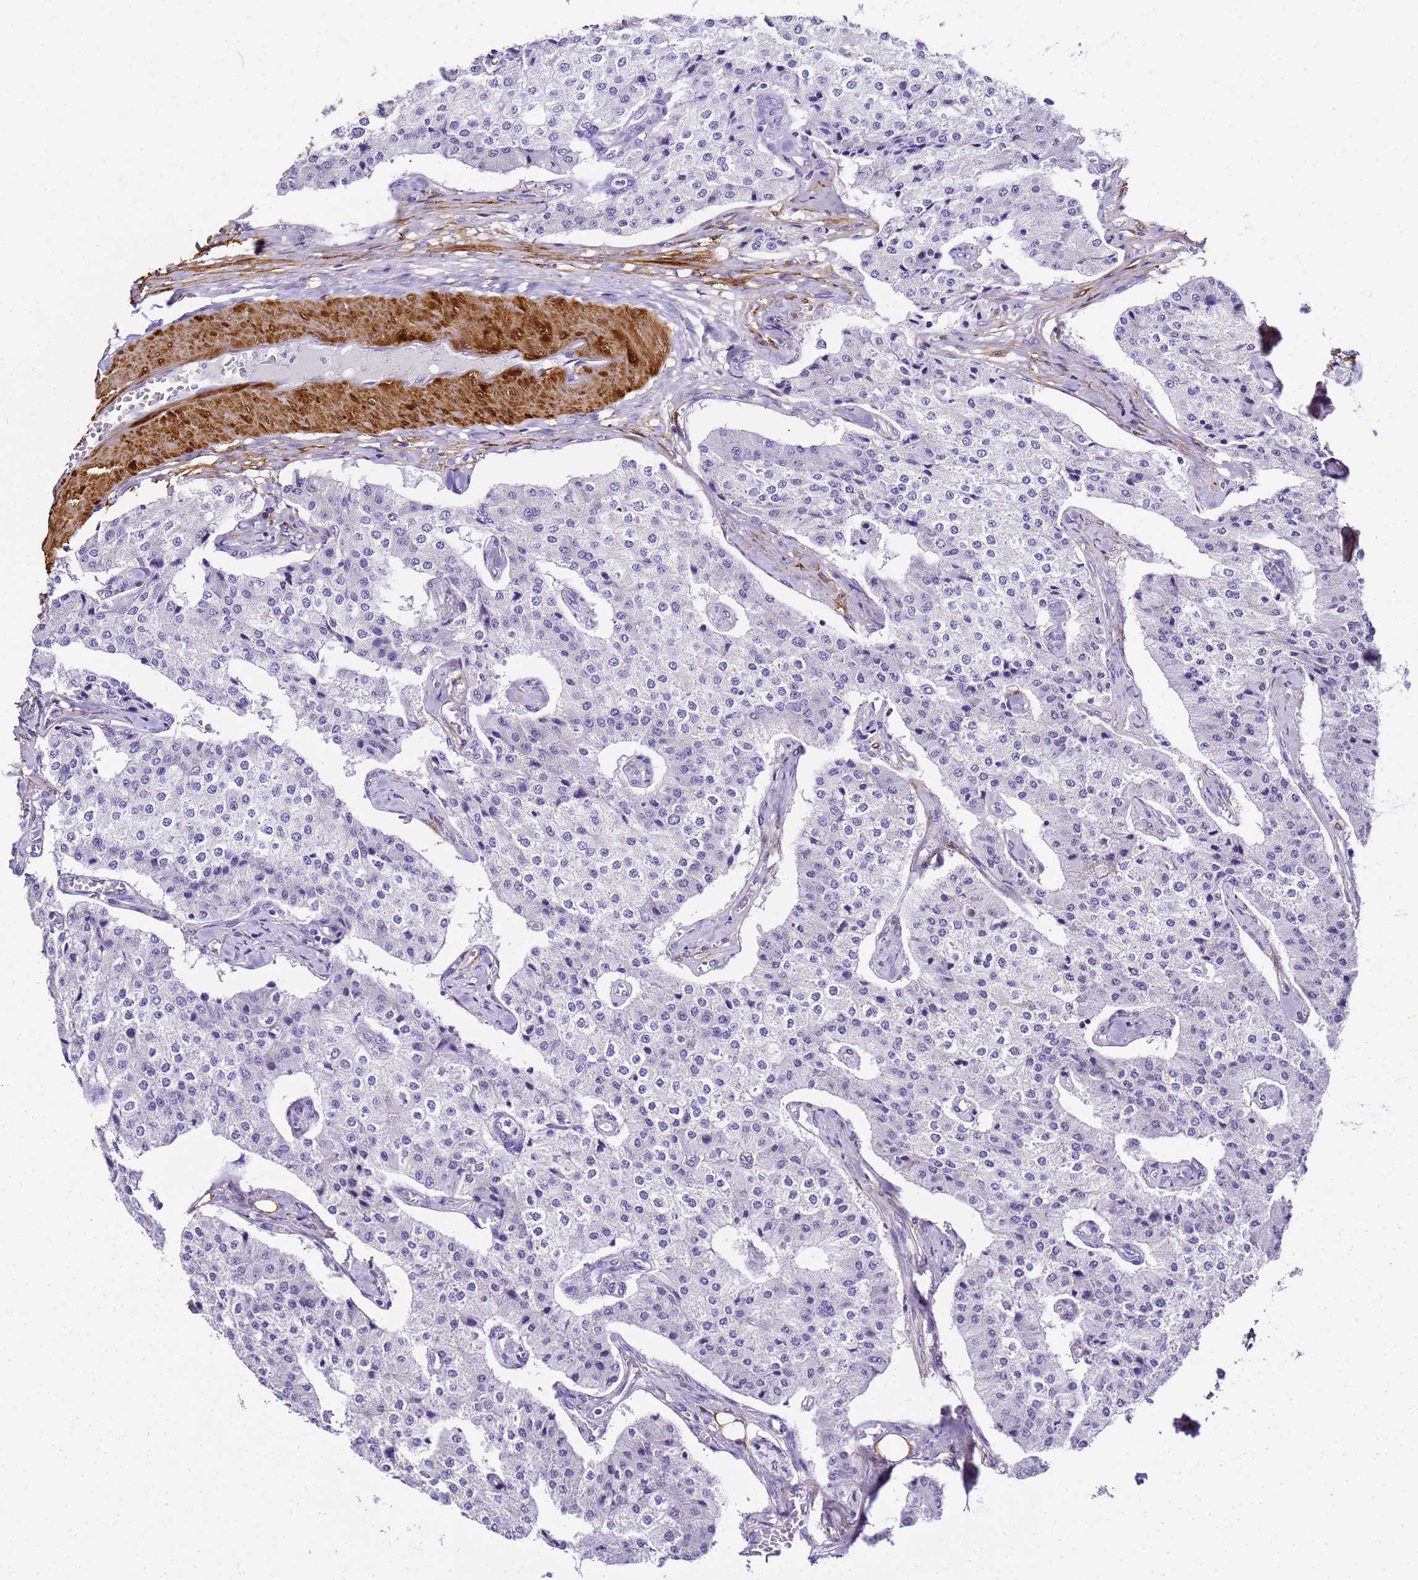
{"staining": {"intensity": "negative", "quantity": "none", "location": "none"}, "tissue": "carcinoid", "cell_type": "Tumor cells", "image_type": "cancer", "snomed": [{"axis": "morphology", "description": "Carcinoid, malignant, NOS"}, {"axis": "topography", "description": "Colon"}], "caption": "High magnification brightfield microscopy of malignant carcinoid stained with DAB (brown) and counterstained with hematoxylin (blue): tumor cells show no significant expression.", "gene": "HSPB6", "patient": {"sex": "female", "age": 52}}